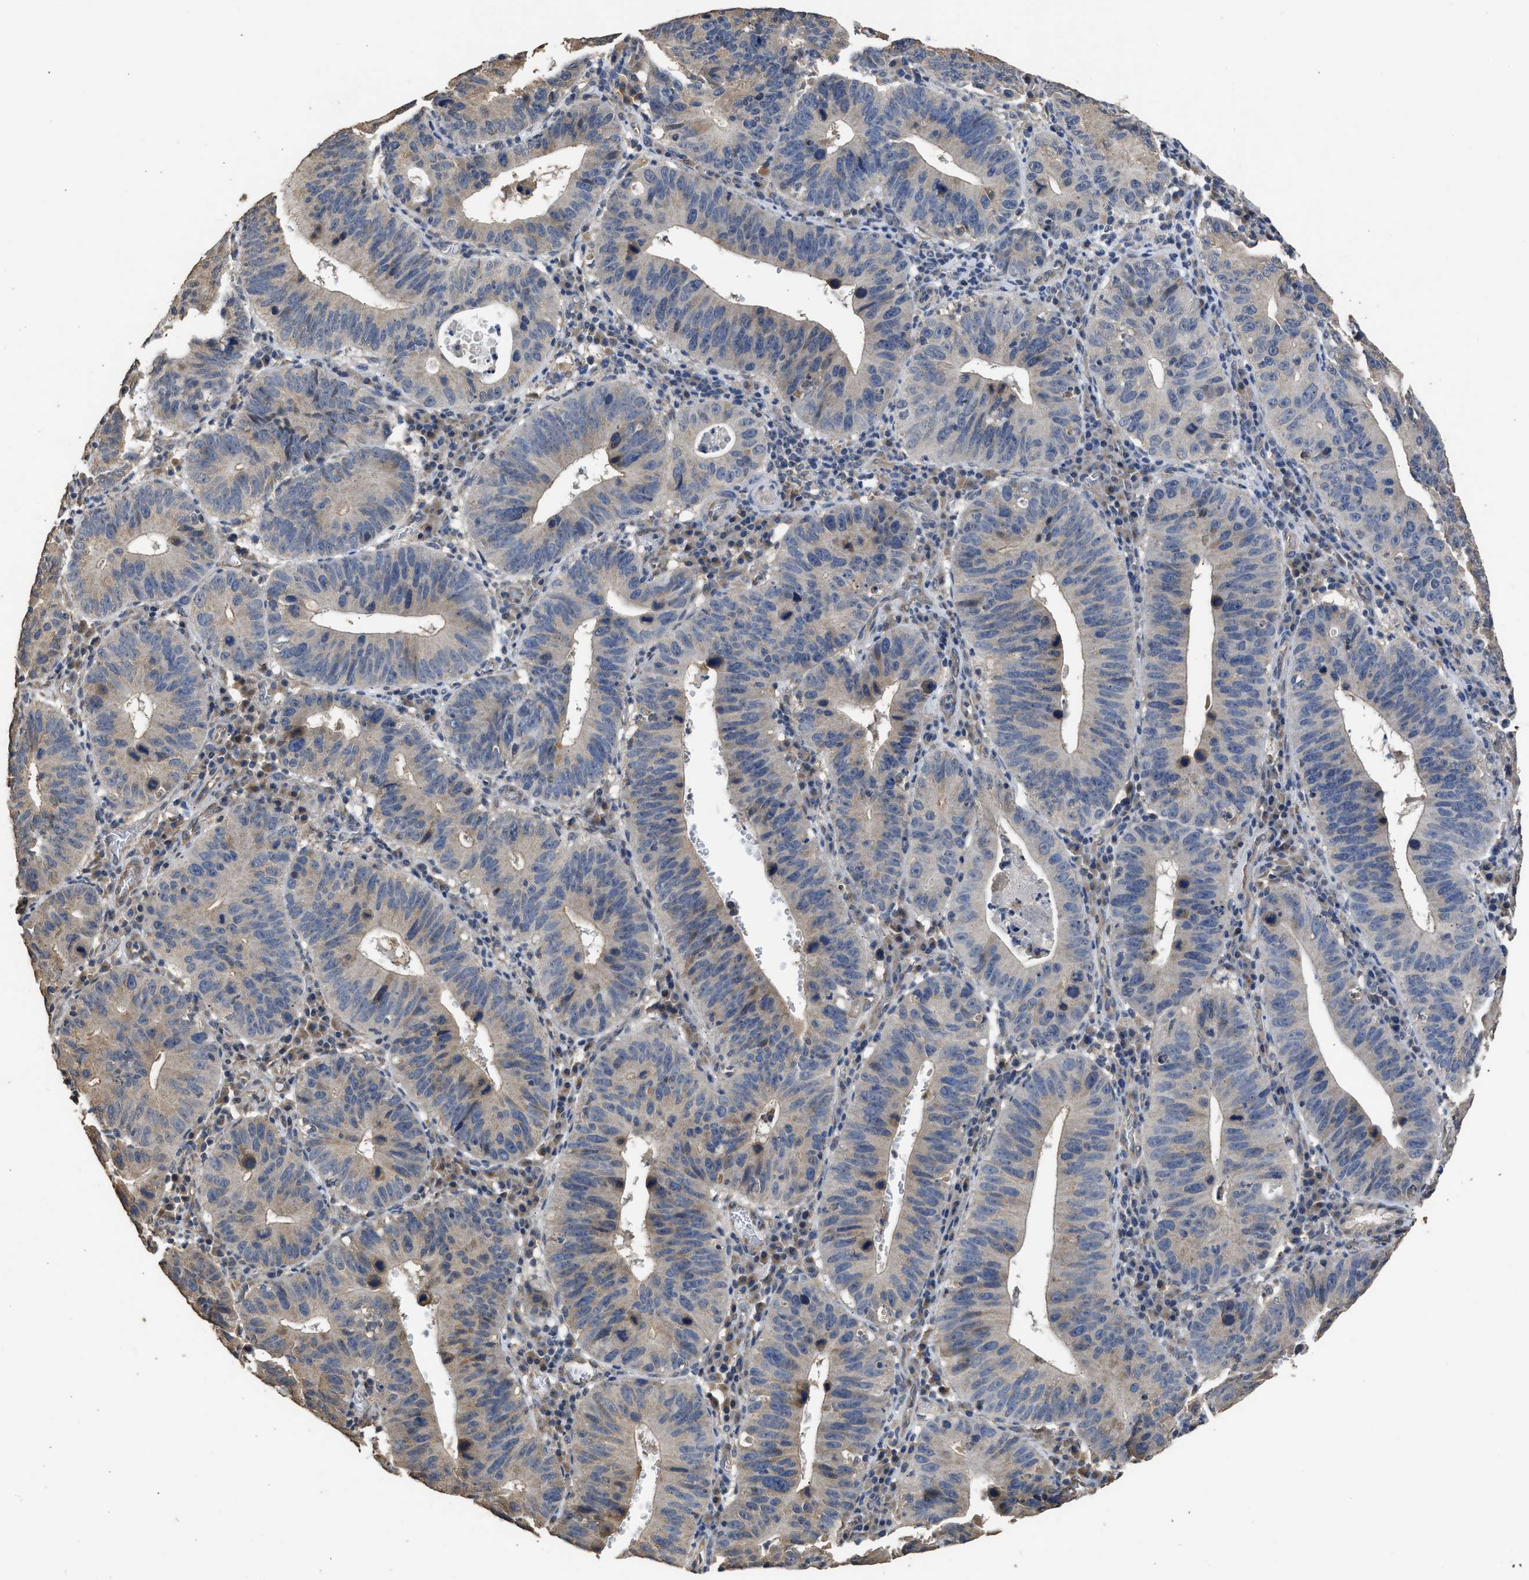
{"staining": {"intensity": "weak", "quantity": "<25%", "location": "cytoplasmic/membranous"}, "tissue": "stomach cancer", "cell_type": "Tumor cells", "image_type": "cancer", "snomed": [{"axis": "morphology", "description": "Adenocarcinoma, NOS"}, {"axis": "topography", "description": "Stomach"}], "caption": "This is an immunohistochemistry (IHC) micrograph of human stomach cancer. There is no expression in tumor cells.", "gene": "SPINT2", "patient": {"sex": "male", "age": 59}}